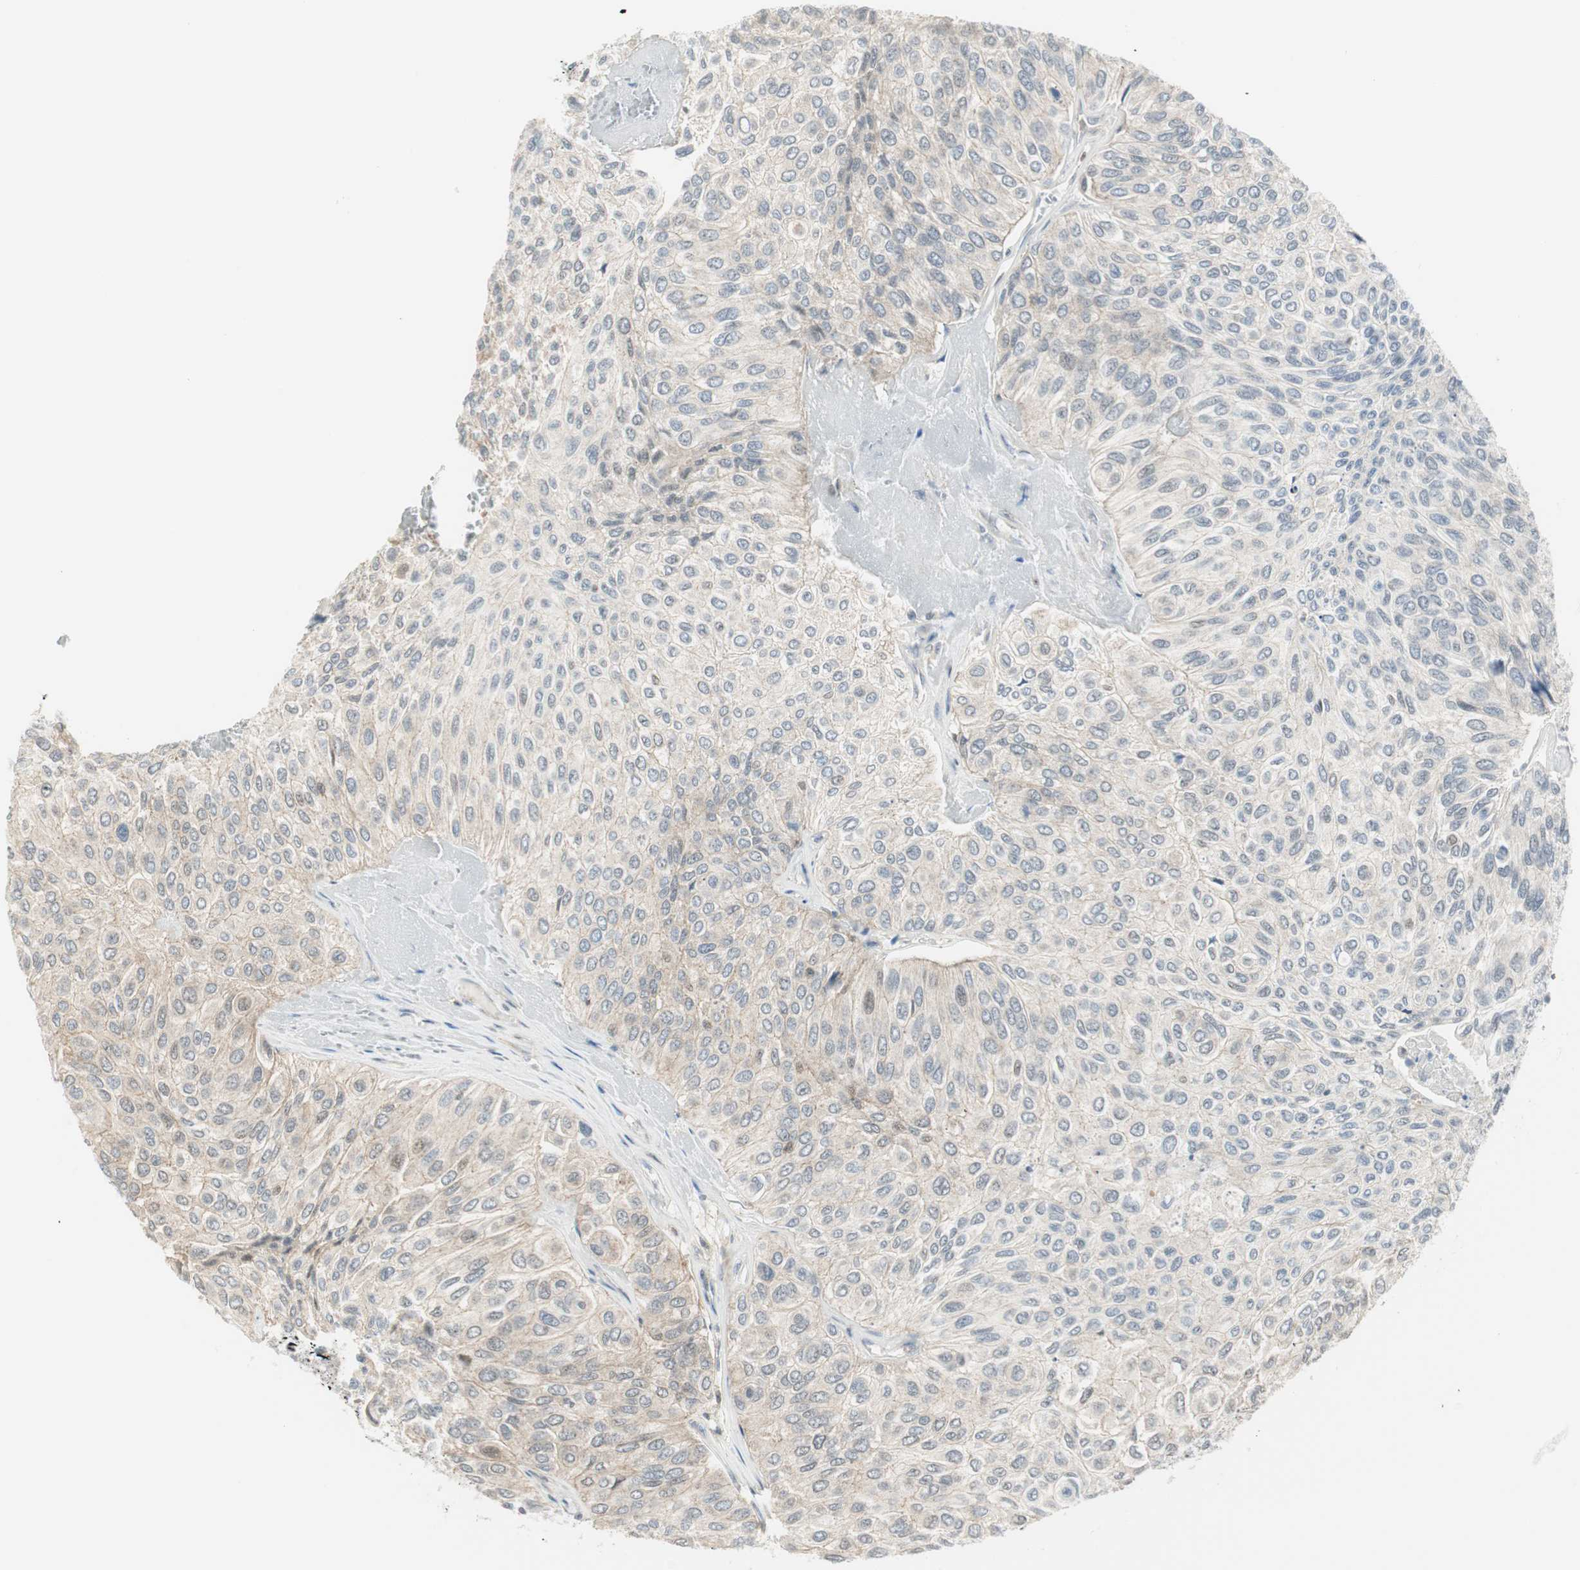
{"staining": {"intensity": "weak", "quantity": ">75%", "location": "cytoplasmic/membranous"}, "tissue": "urothelial cancer", "cell_type": "Tumor cells", "image_type": "cancer", "snomed": [{"axis": "morphology", "description": "Urothelial carcinoma, High grade"}, {"axis": "topography", "description": "Urinary bladder"}], "caption": "This image exhibits immunohistochemistry (IHC) staining of high-grade urothelial carcinoma, with low weak cytoplasmic/membranous positivity in about >75% of tumor cells.", "gene": "PPP1CA", "patient": {"sex": "male", "age": 66}}